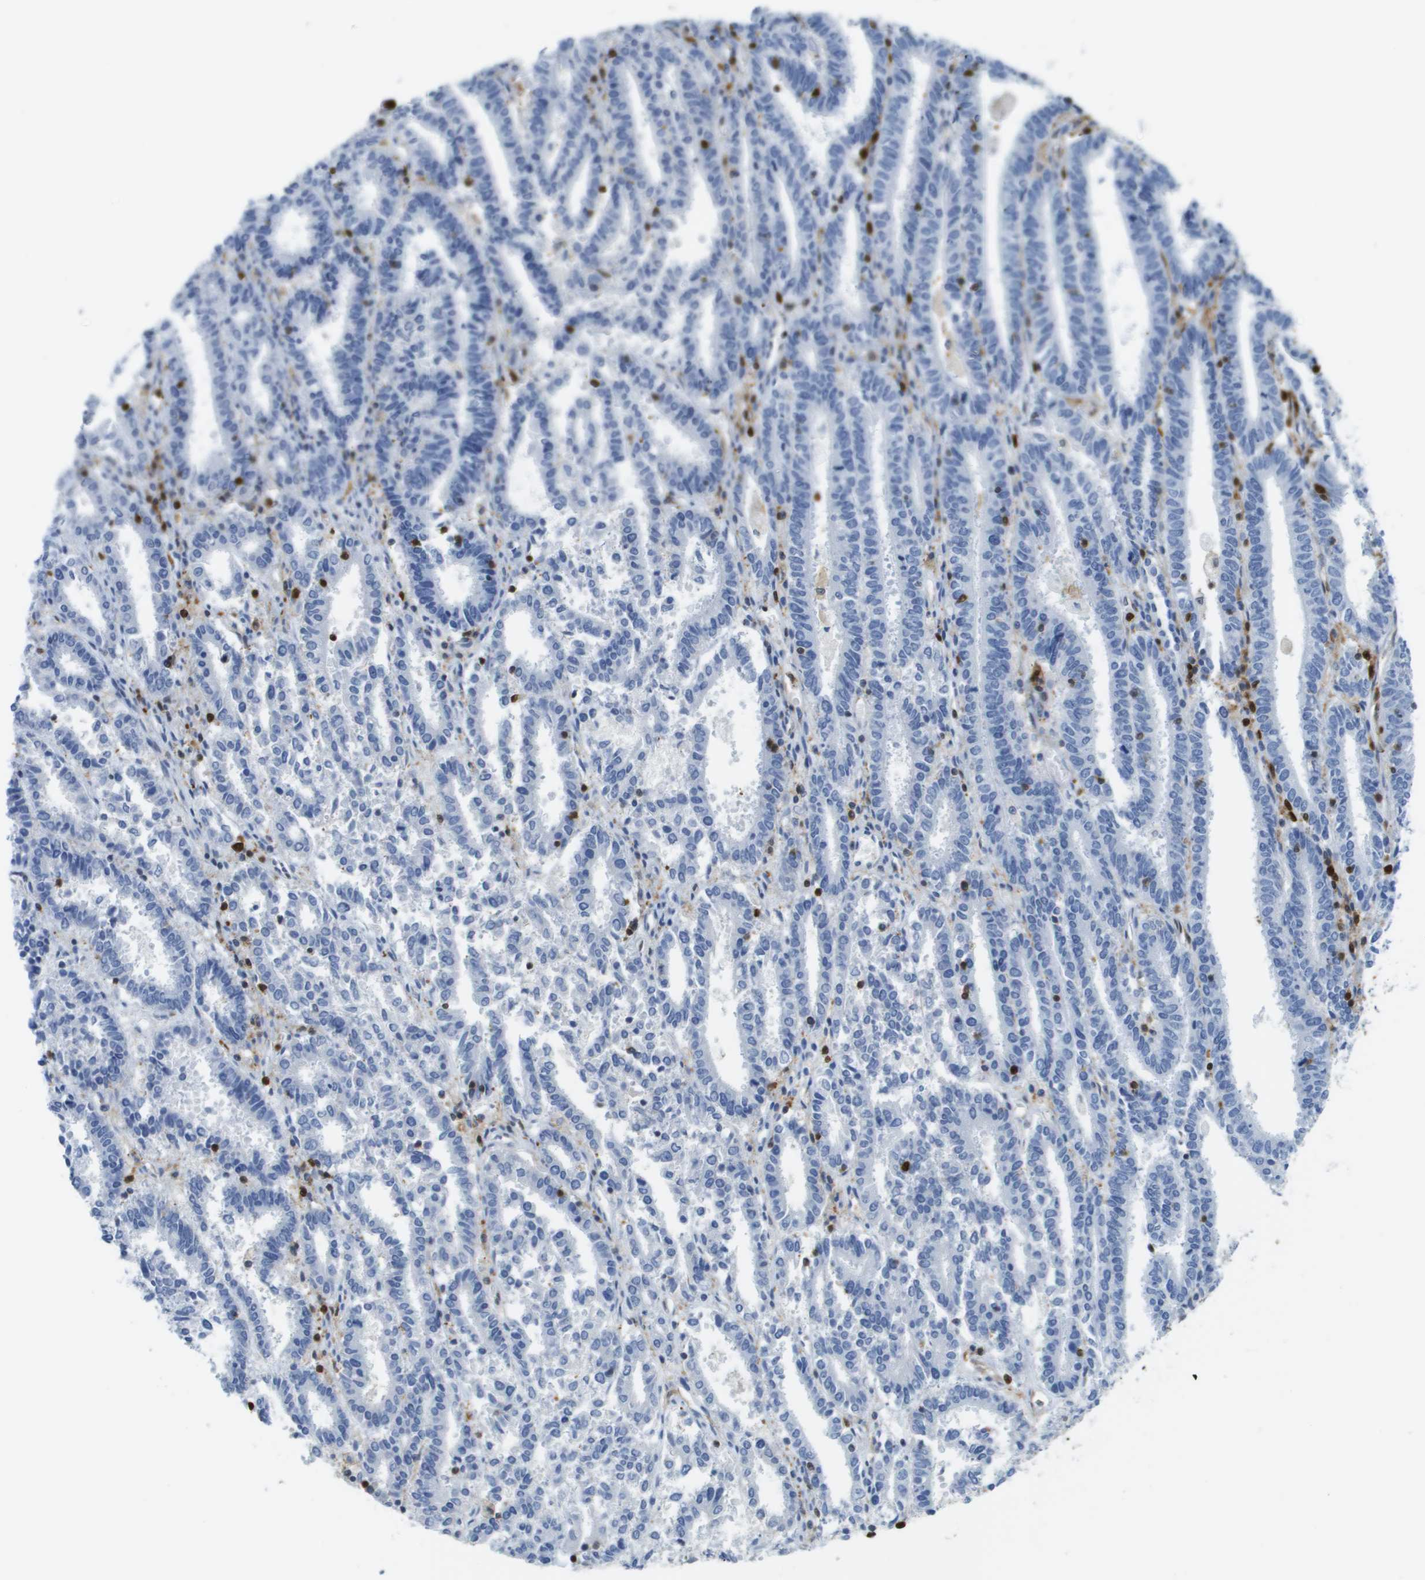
{"staining": {"intensity": "negative", "quantity": "none", "location": "none"}, "tissue": "endometrial cancer", "cell_type": "Tumor cells", "image_type": "cancer", "snomed": [{"axis": "morphology", "description": "Adenocarcinoma, NOS"}, {"axis": "topography", "description": "Uterus"}], "caption": "A high-resolution histopathology image shows immunohistochemistry staining of endometrial cancer, which shows no significant staining in tumor cells.", "gene": "DOCK5", "patient": {"sex": "female", "age": 83}}